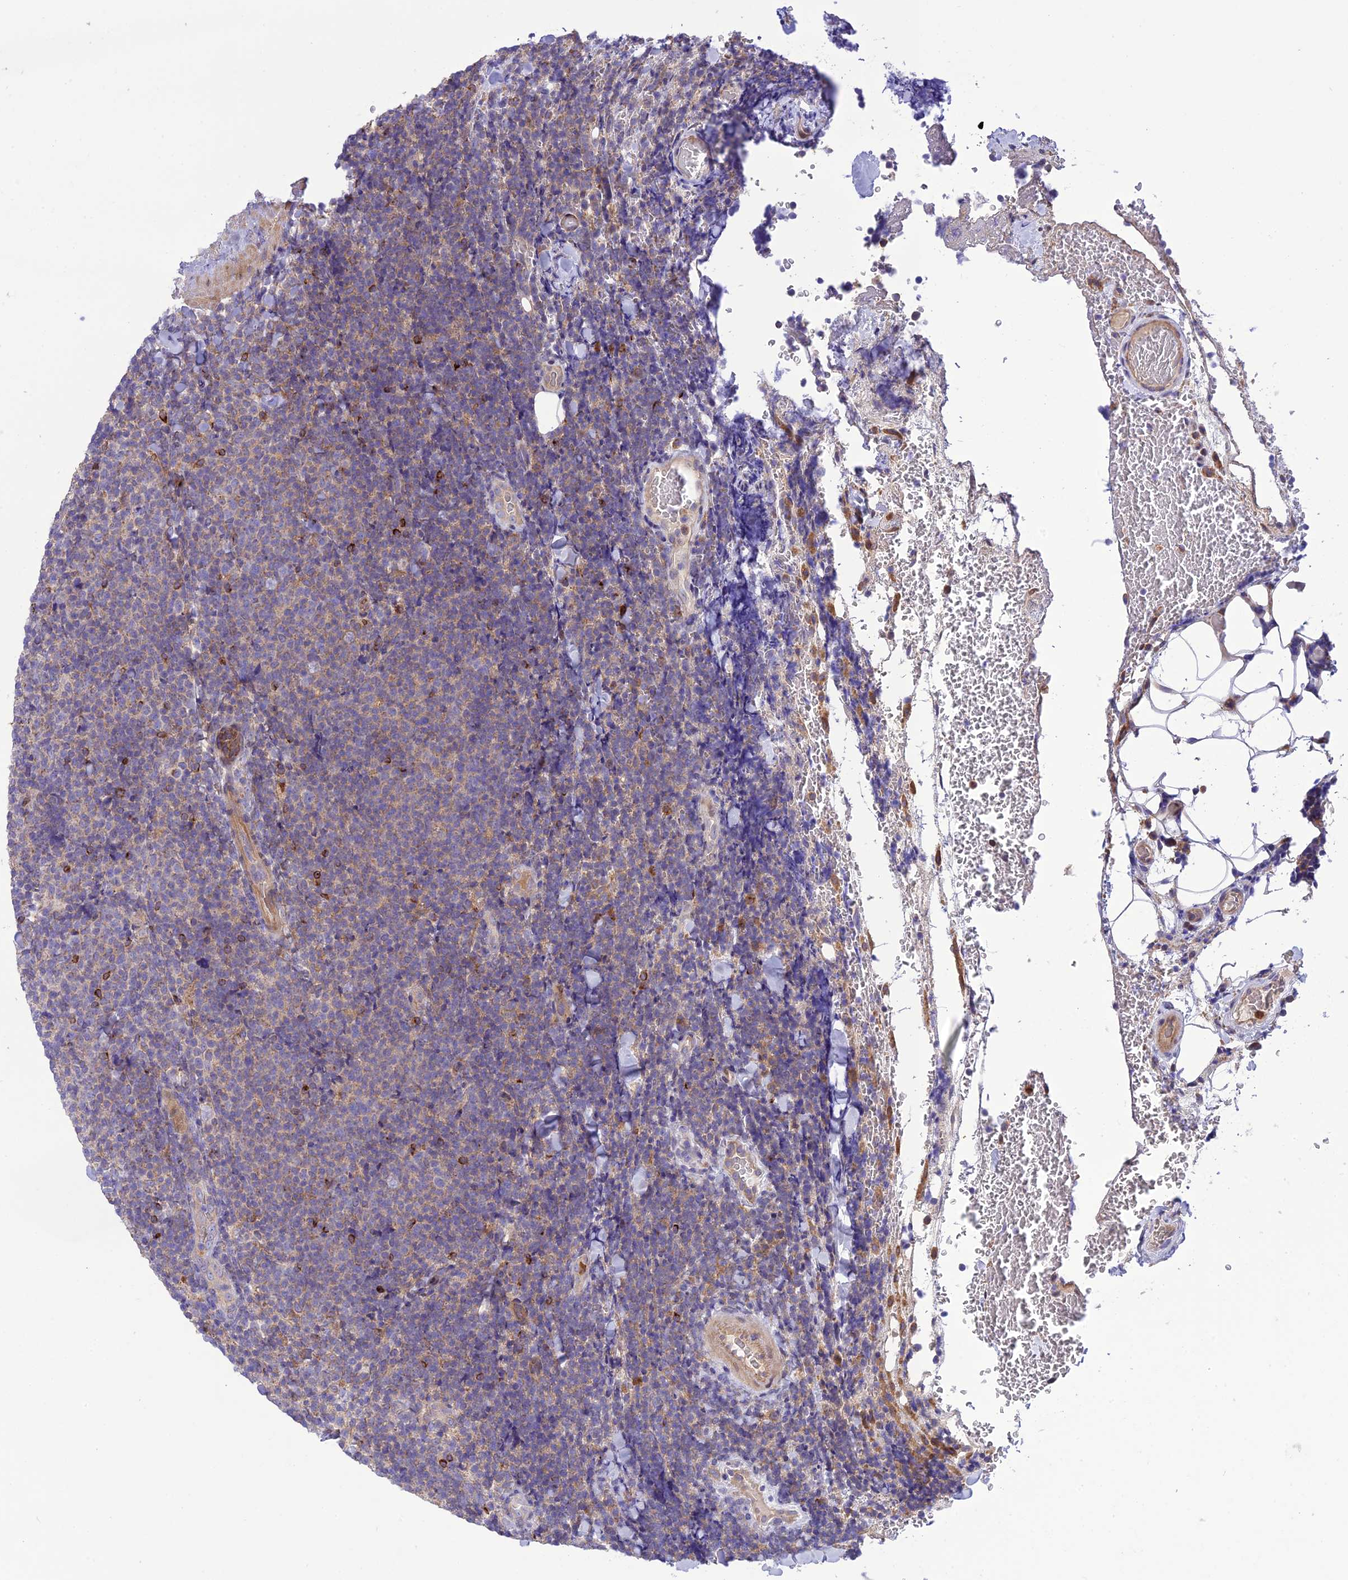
{"staining": {"intensity": "negative", "quantity": "none", "location": "none"}, "tissue": "lymphoma", "cell_type": "Tumor cells", "image_type": "cancer", "snomed": [{"axis": "morphology", "description": "Malignant lymphoma, non-Hodgkin's type, Low grade"}, {"axis": "topography", "description": "Lymph node"}], "caption": "Tumor cells are negative for brown protein staining in low-grade malignant lymphoma, non-Hodgkin's type. (Stains: DAB (3,3'-diaminobenzidine) immunohistochemistry (IHC) with hematoxylin counter stain, Microscopy: brightfield microscopy at high magnification).", "gene": "JMY", "patient": {"sex": "male", "age": 66}}